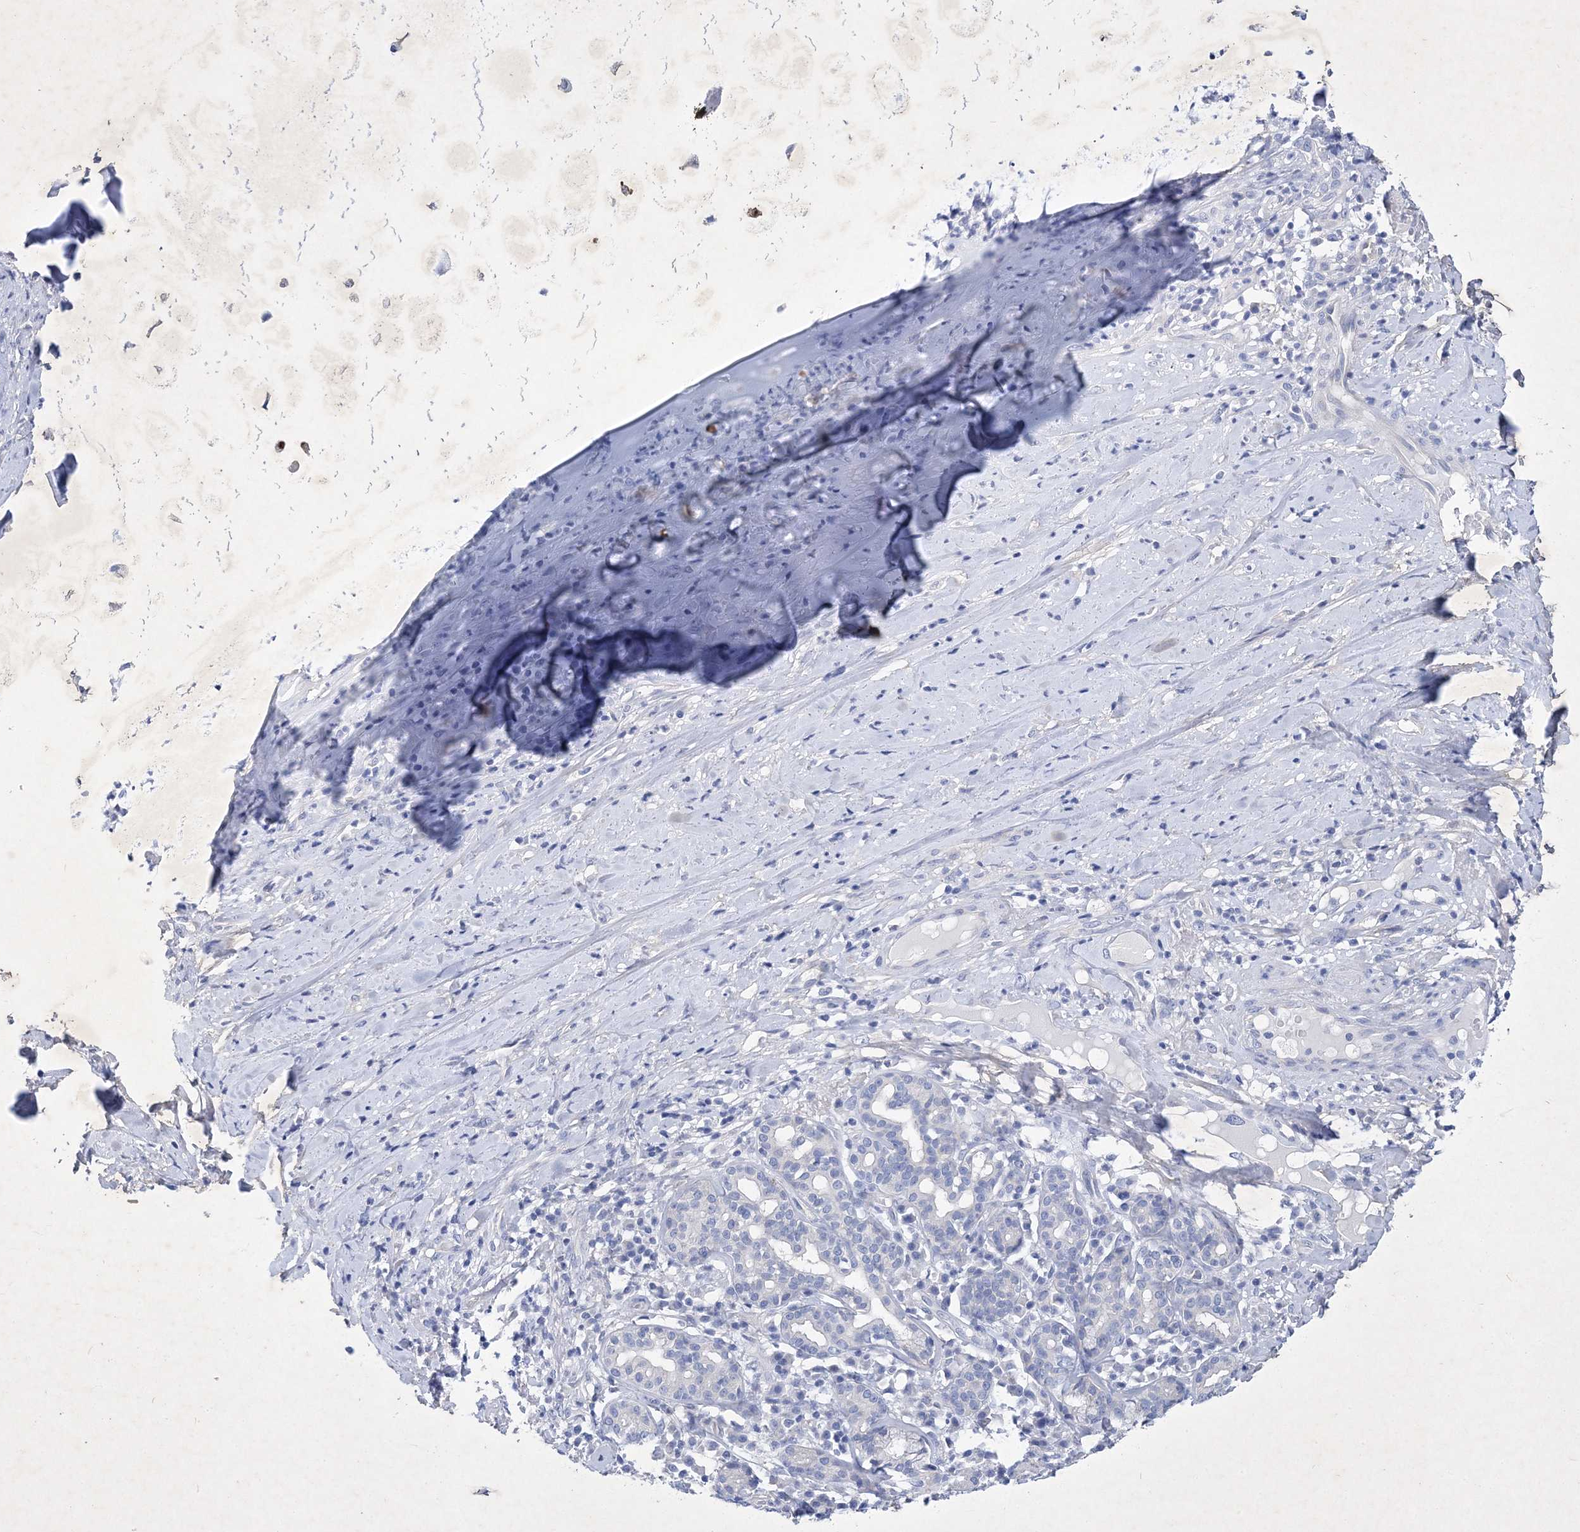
{"staining": {"intensity": "negative", "quantity": "none", "location": "none"}, "tissue": "adipose tissue", "cell_type": "Adipocytes", "image_type": "normal", "snomed": [{"axis": "morphology", "description": "Normal tissue, NOS"}, {"axis": "morphology", "description": "Basal cell carcinoma"}, {"axis": "topography", "description": "Cartilage tissue"}, {"axis": "topography", "description": "Nasopharynx"}, {"axis": "topography", "description": "Oral tissue"}], "caption": "Photomicrograph shows no significant protein staining in adipocytes of unremarkable adipose tissue.", "gene": "GPN1", "patient": {"sex": "female", "age": 77}}